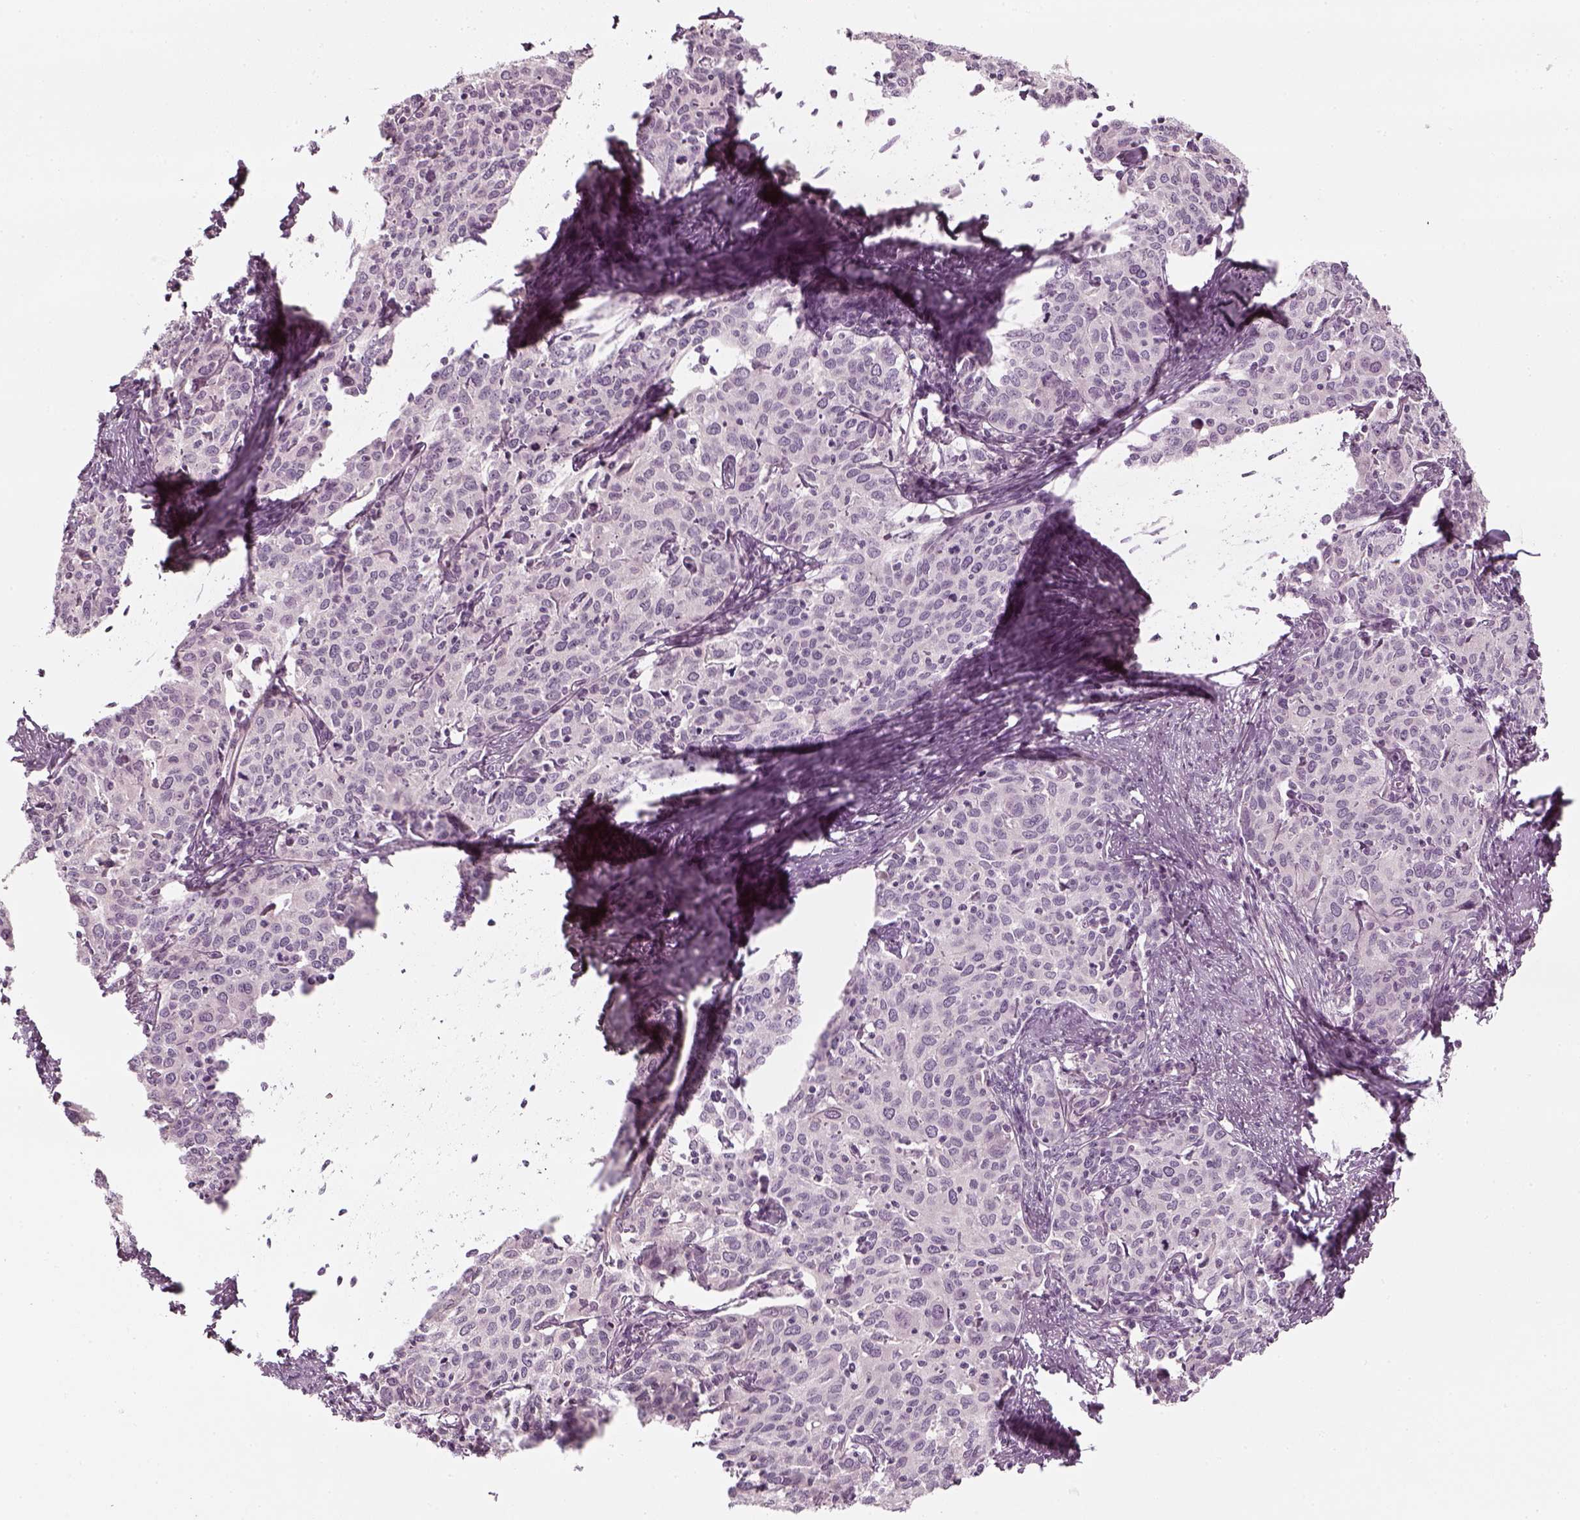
{"staining": {"intensity": "negative", "quantity": "none", "location": "none"}, "tissue": "cervical cancer", "cell_type": "Tumor cells", "image_type": "cancer", "snomed": [{"axis": "morphology", "description": "Squamous cell carcinoma, NOS"}, {"axis": "topography", "description": "Cervix"}], "caption": "Tumor cells show no significant protein expression in cervical squamous cell carcinoma.", "gene": "PNMT", "patient": {"sex": "female", "age": 62}}